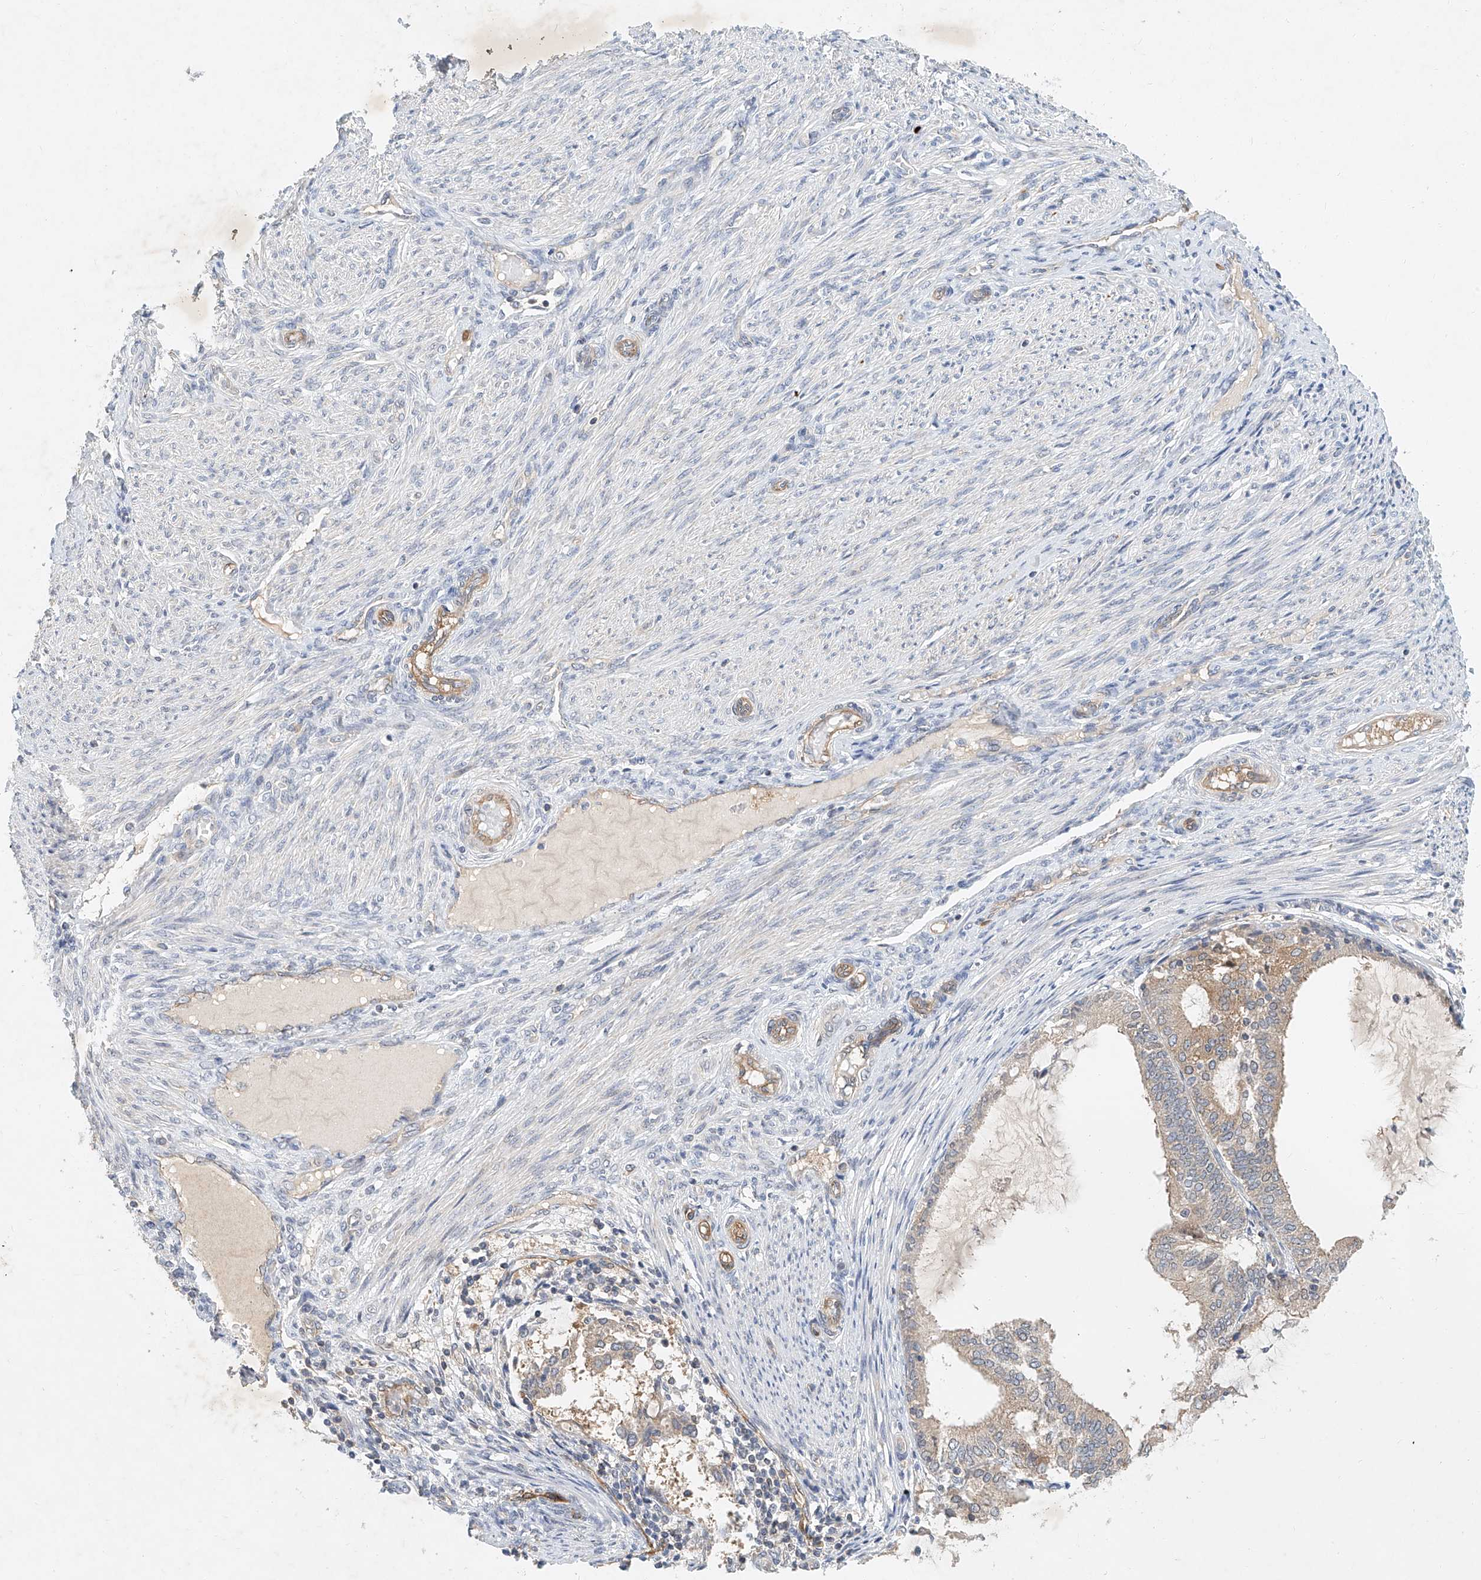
{"staining": {"intensity": "moderate", "quantity": "25%-75%", "location": "cytoplasmic/membranous"}, "tissue": "endometrial cancer", "cell_type": "Tumor cells", "image_type": "cancer", "snomed": [{"axis": "morphology", "description": "Adenocarcinoma, NOS"}, {"axis": "topography", "description": "Endometrium"}], "caption": "This photomicrograph shows endometrial cancer (adenocarcinoma) stained with immunohistochemistry to label a protein in brown. The cytoplasmic/membranous of tumor cells show moderate positivity for the protein. Nuclei are counter-stained blue.", "gene": "CARMIL1", "patient": {"sex": "female", "age": 81}}